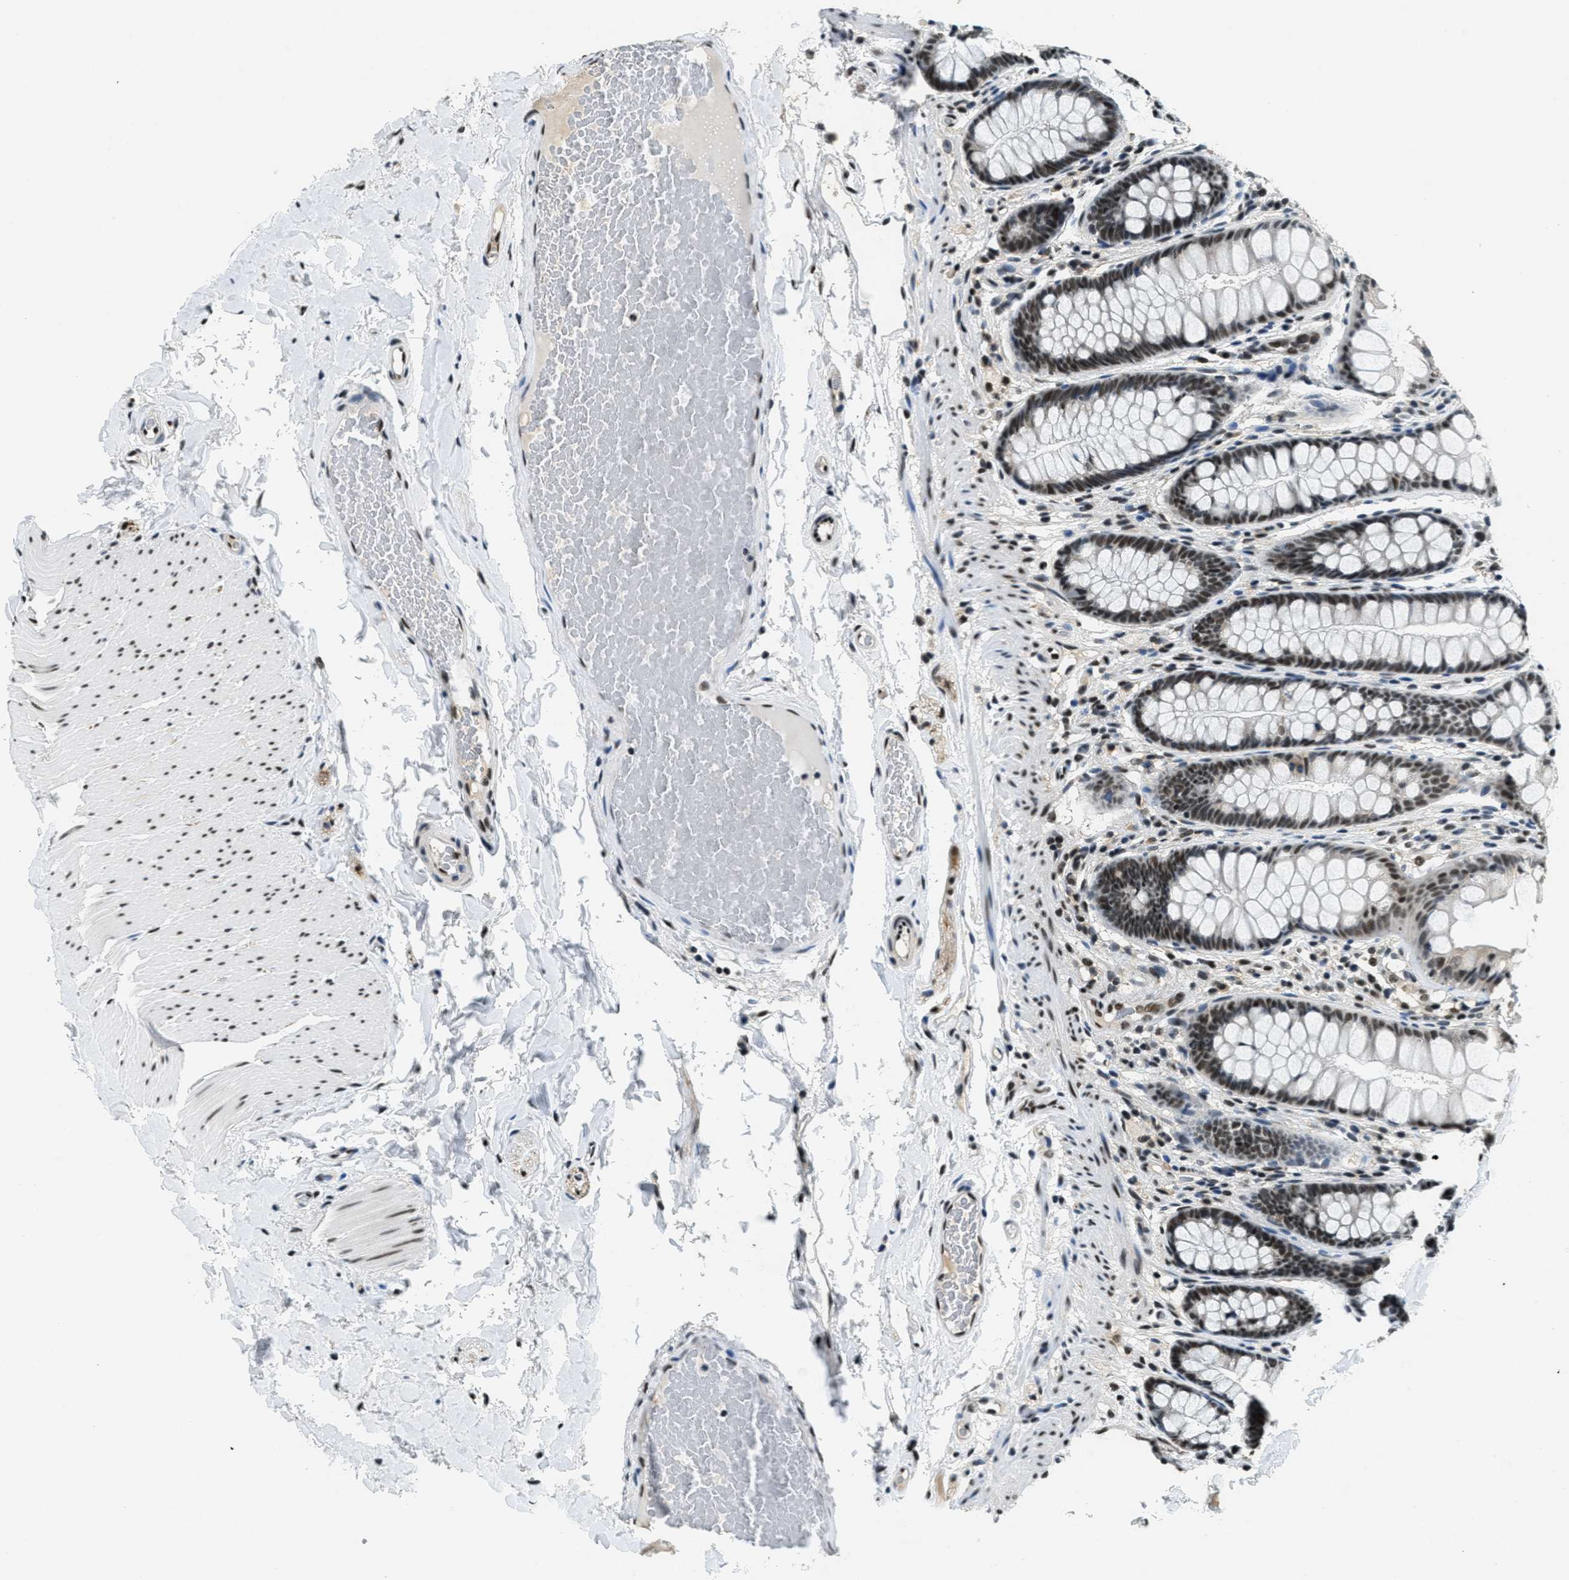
{"staining": {"intensity": "moderate", "quantity": ">75%", "location": "nuclear"}, "tissue": "colon", "cell_type": "Endothelial cells", "image_type": "normal", "snomed": [{"axis": "morphology", "description": "Normal tissue, NOS"}, {"axis": "topography", "description": "Colon"}], "caption": "Protein staining reveals moderate nuclear staining in approximately >75% of endothelial cells in unremarkable colon. (Stains: DAB (3,3'-diaminobenzidine) in brown, nuclei in blue, Microscopy: brightfield microscopy at high magnification).", "gene": "SSB", "patient": {"sex": "female", "age": 56}}